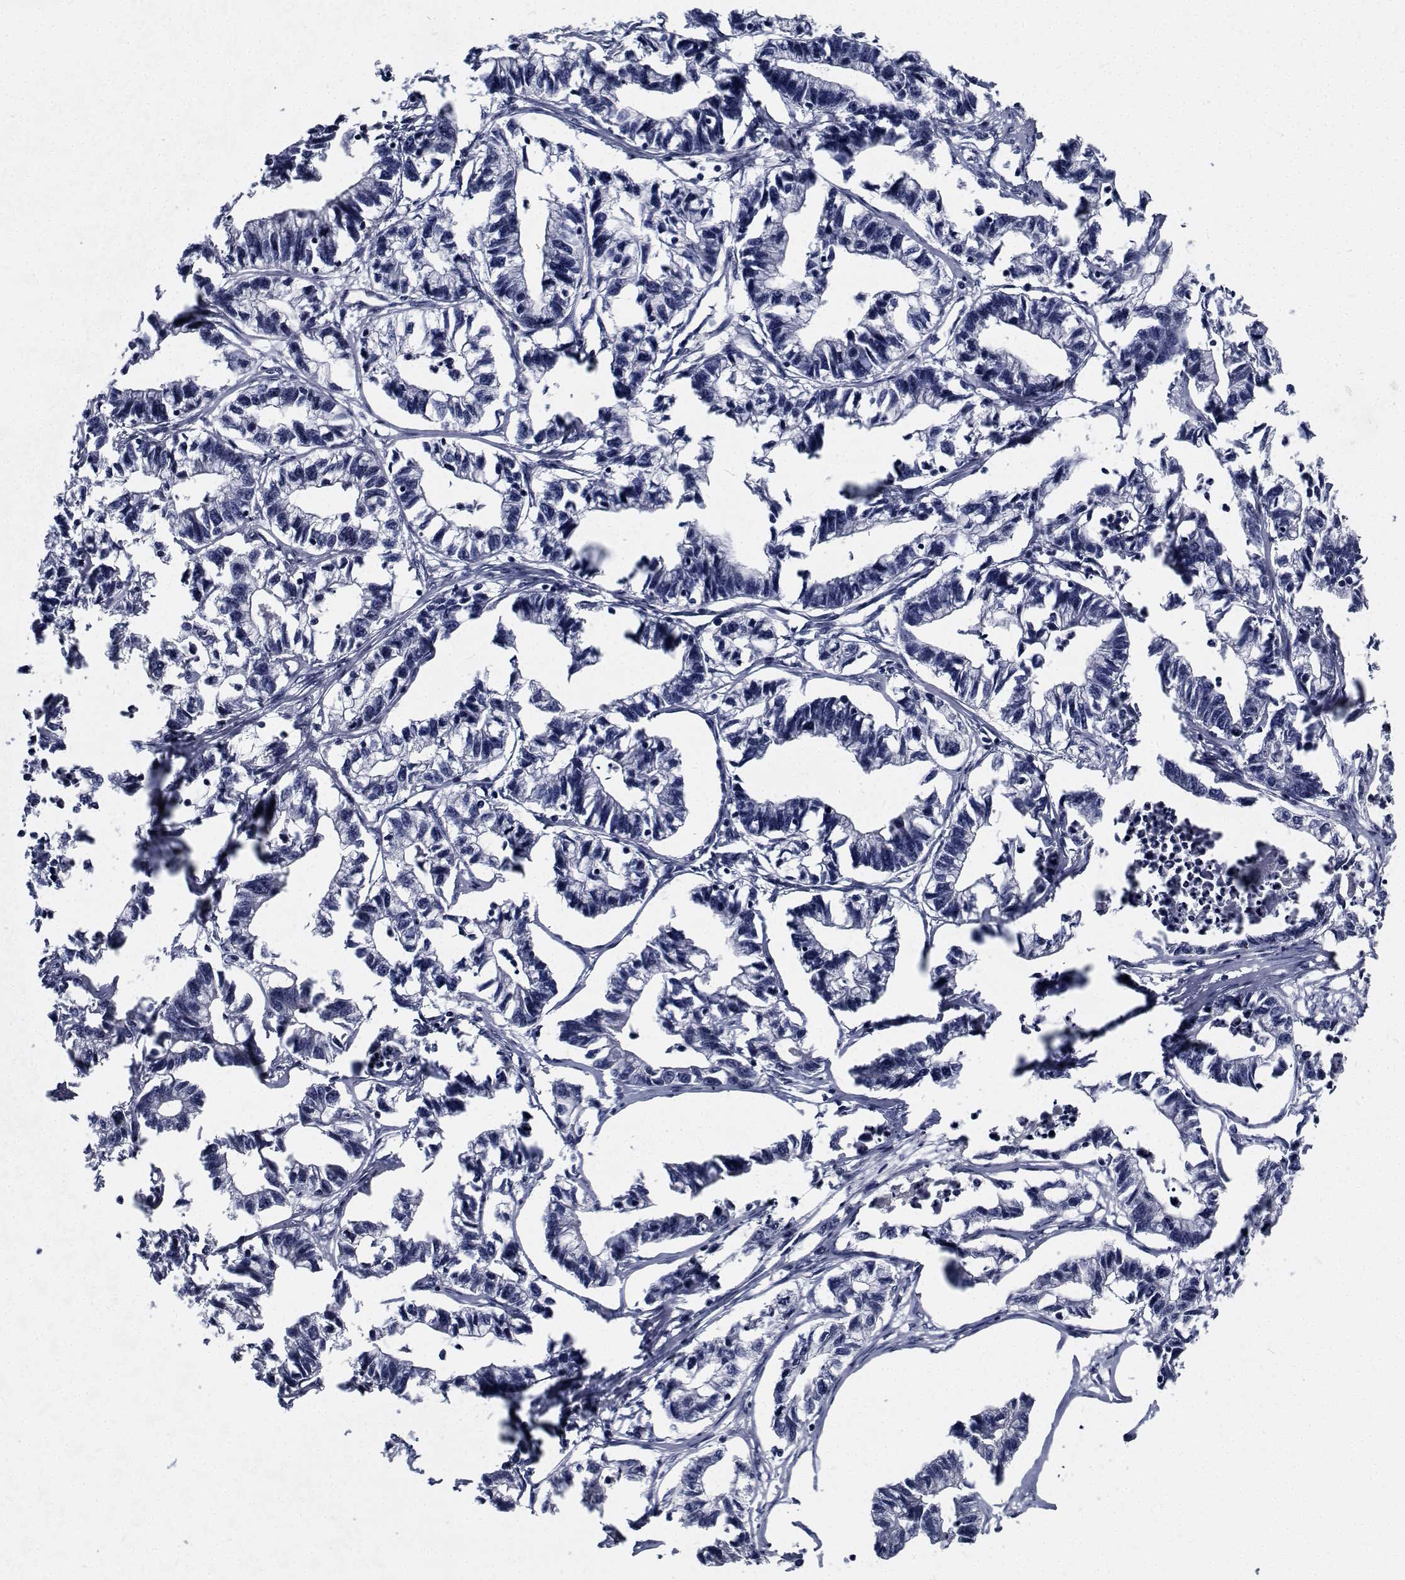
{"staining": {"intensity": "negative", "quantity": "none", "location": "none"}, "tissue": "stomach cancer", "cell_type": "Tumor cells", "image_type": "cancer", "snomed": [{"axis": "morphology", "description": "Adenocarcinoma, NOS"}, {"axis": "topography", "description": "Stomach"}], "caption": "Stomach cancer was stained to show a protein in brown. There is no significant positivity in tumor cells.", "gene": "TTBK1", "patient": {"sex": "male", "age": 83}}